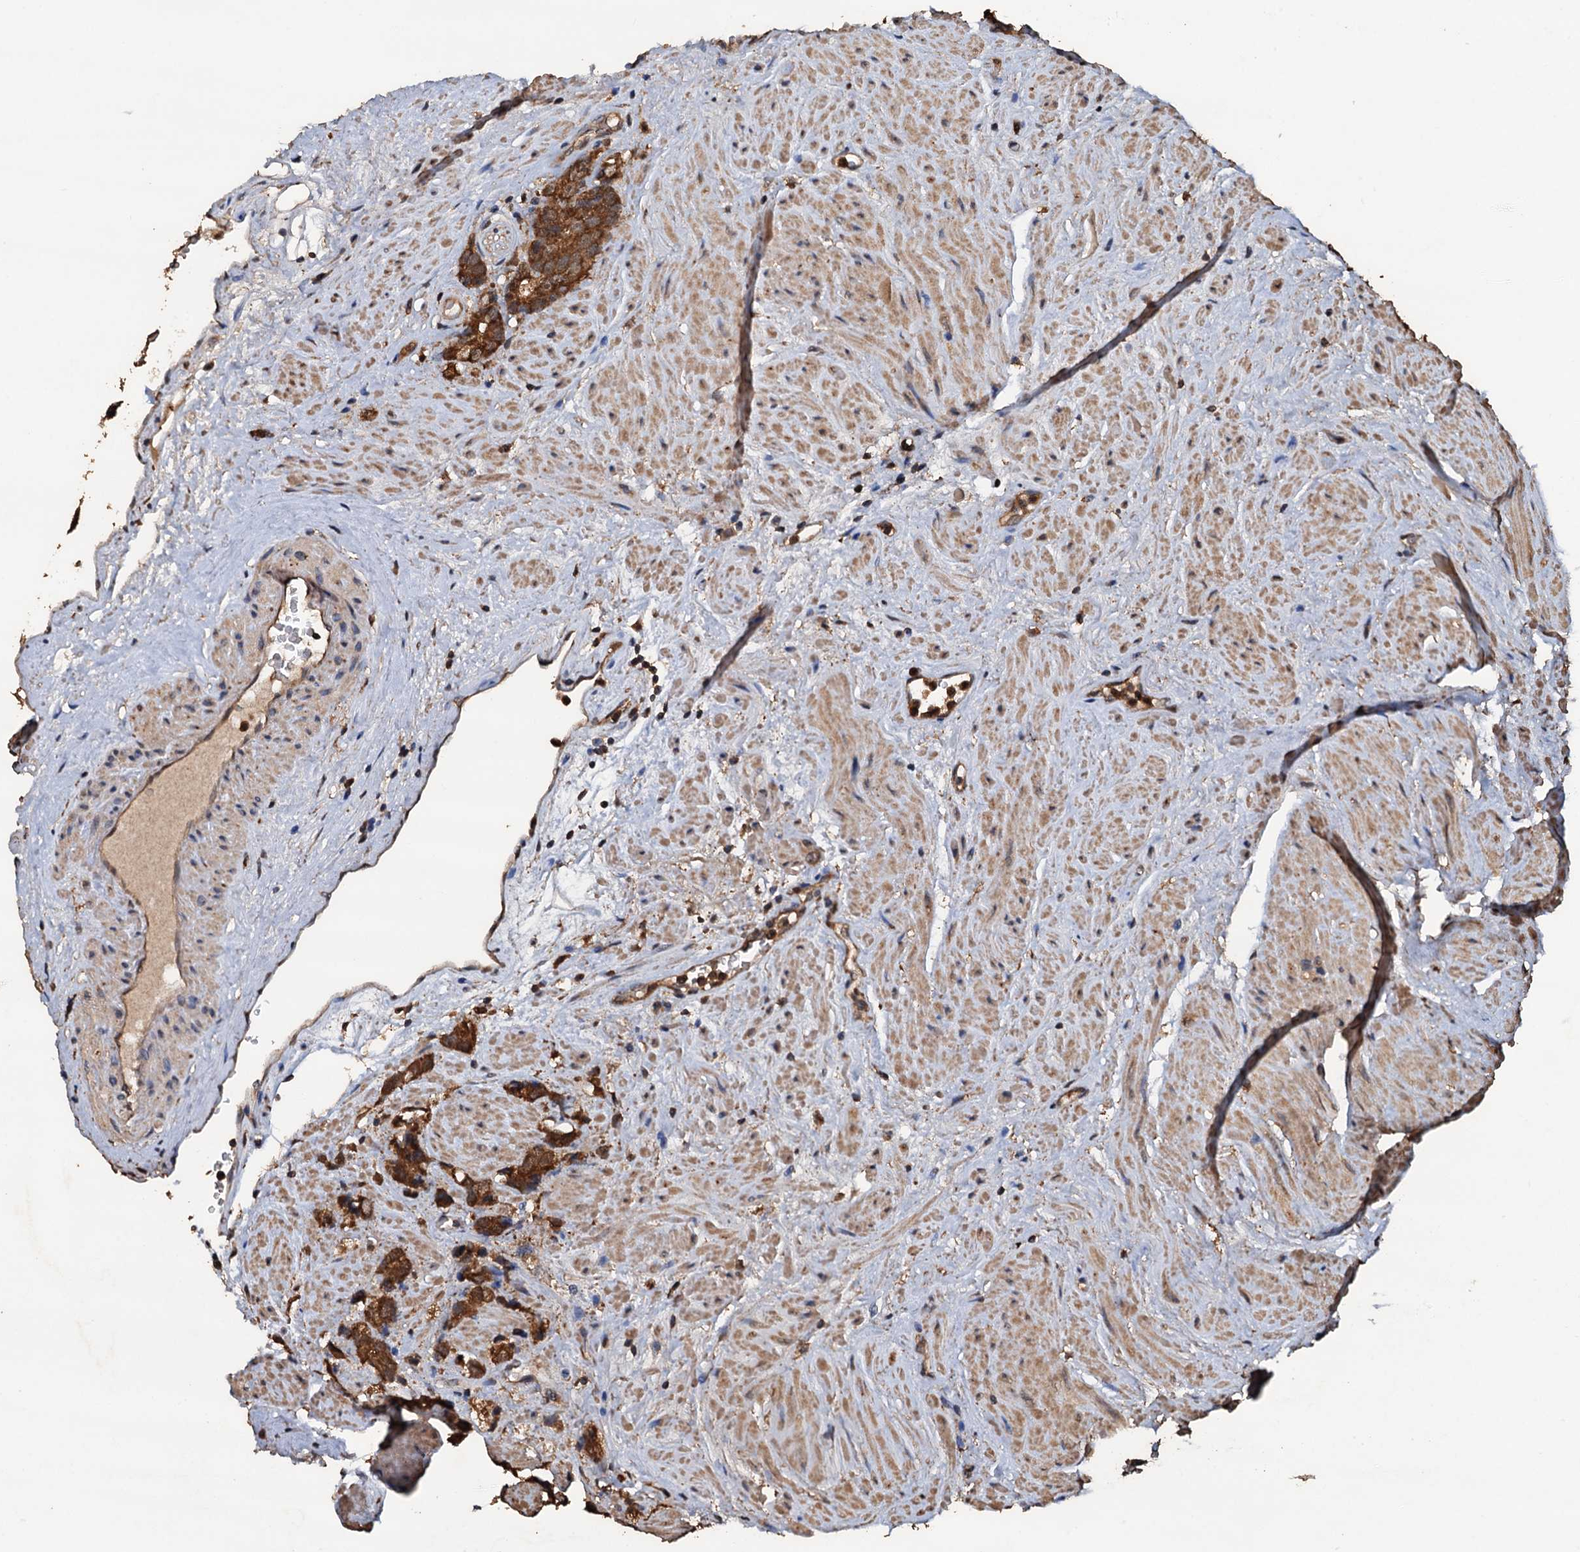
{"staining": {"intensity": "strong", "quantity": ">75%", "location": "cytoplasmic/membranous"}, "tissue": "prostate cancer", "cell_type": "Tumor cells", "image_type": "cancer", "snomed": [{"axis": "morphology", "description": "Adenocarcinoma, NOS"}, {"axis": "topography", "description": "Prostate"}], "caption": "Protein expression analysis of human prostate cancer reveals strong cytoplasmic/membranous staining in about >75% of tumor cells.", "gene": "PSMD9", "patient": {"sex": "male", "age": 79}}